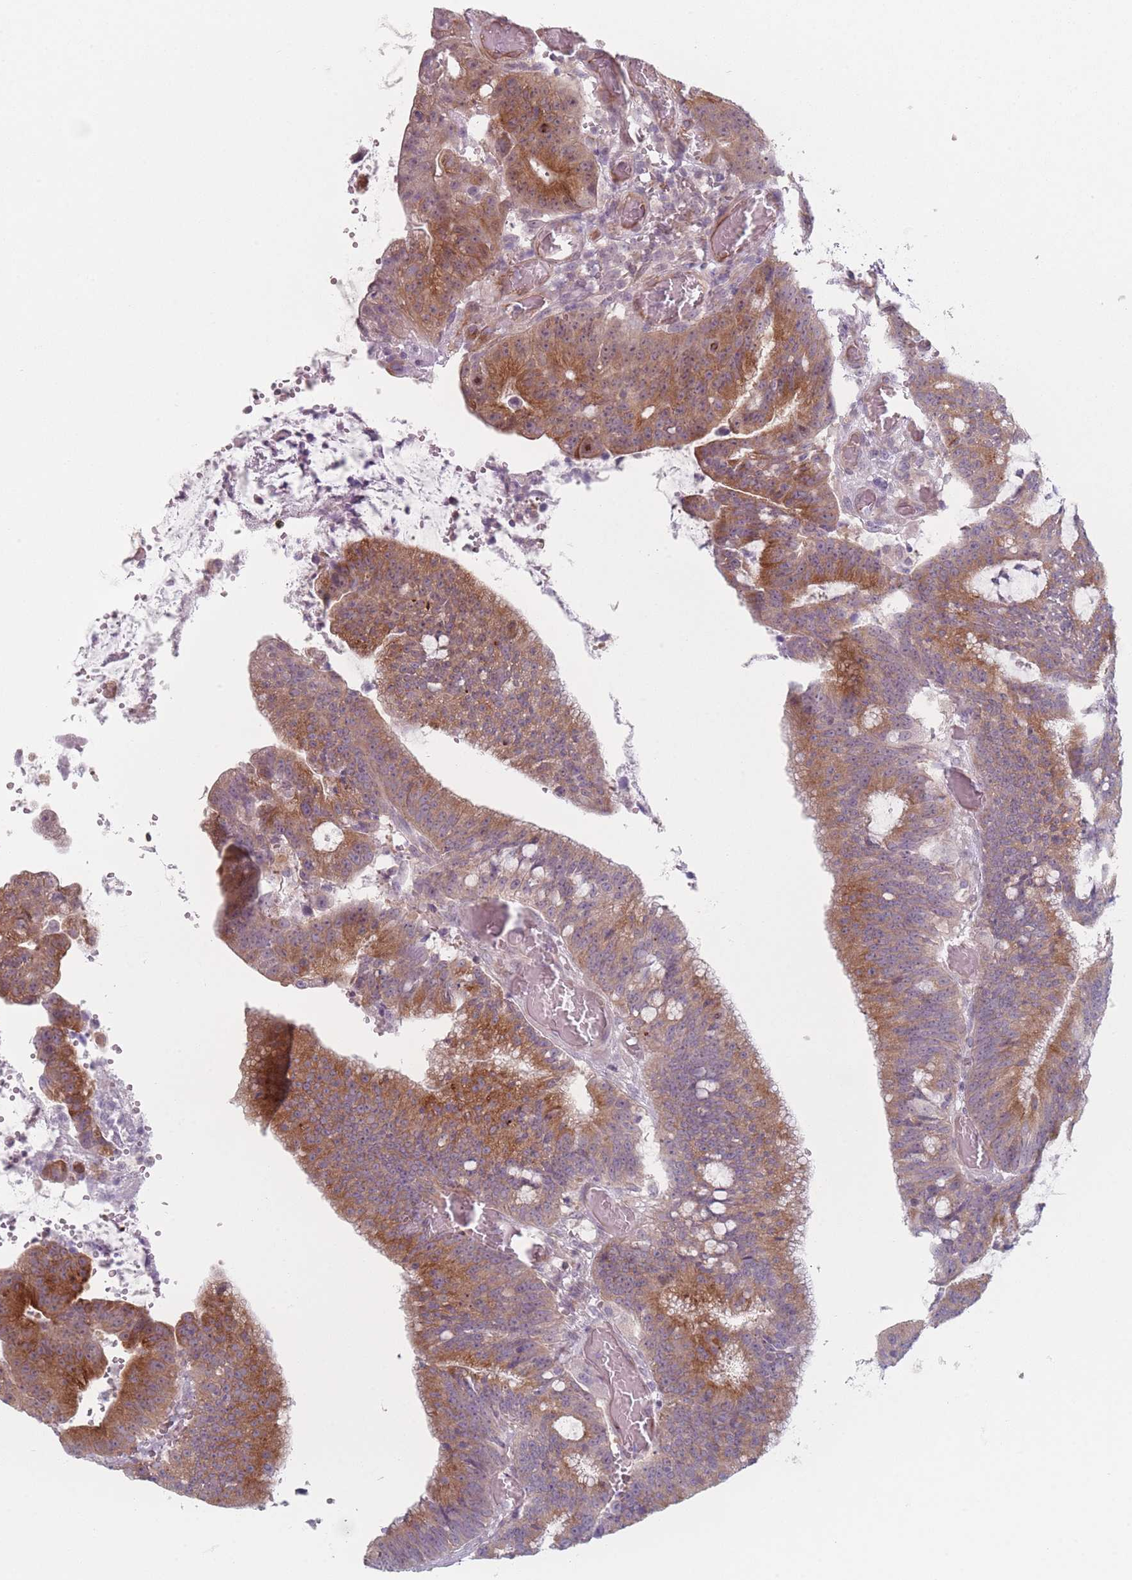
{"staining": {"intensity": "moderate", "quantity": "25%-75%", "location": "cytoplasmic/membranous"}, "tissue": "colorectal cancer", "cell_type": "Tumor cells", "image_type": "cancer", "snomed": [{"axis": "morphology", "description": "Adenocarcinoma, NOS"}, {"axis": "topography", "description": "Rectum"}], "caption": "Immunohistochemistry (IHC) (DAB (3,3'-diaminobenzidine)) staining of colorectal cancer (adenocarcinoma) displays moderate cytoplasmic/membranous protein staining in about 25%-75% of tumor cells.", "gene": "RNF4", "patient": {"sex": "female", "age": 77}}